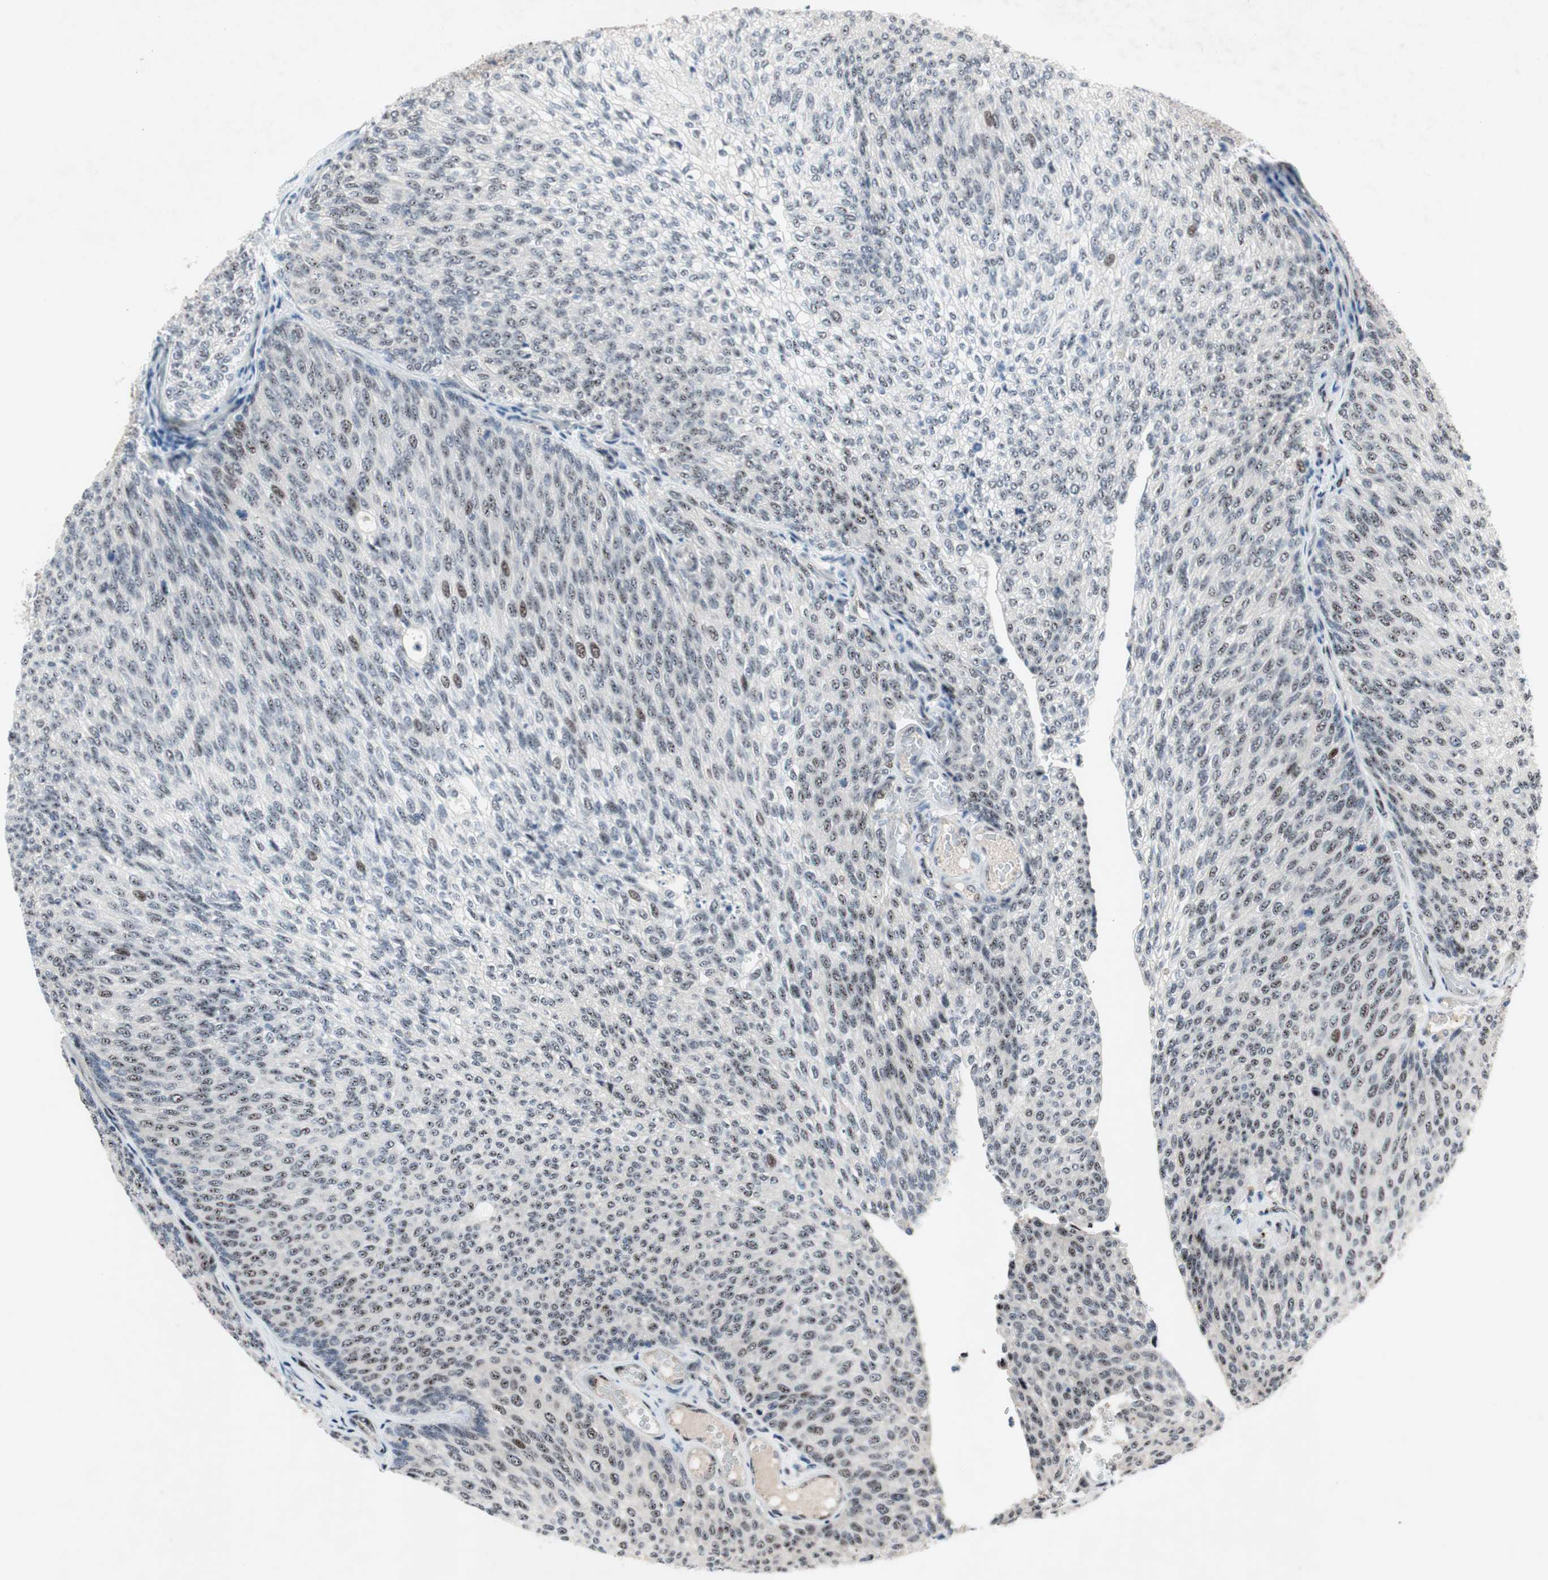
{"staining": {"intensity": "weak", "quantity": "25%-75%", "location": "nuclear"}, "tissue": "urothelial cancer", "cell_type": "Tumor cells", "image_type": "cancer", "snomed": [{"axis": "morphology", "description": "Urothelial carcinoma, Low grade"}, {"axis": "topography", "description": "Urinary bladder"}], "caption": "A low amount of weak nuclear staining is seen in about 25%-75% of tumor cells in low-grade urothelial carcinoma tissue.", "gene": "SOX7", "patient": {"sex": "female", "age": 79}}